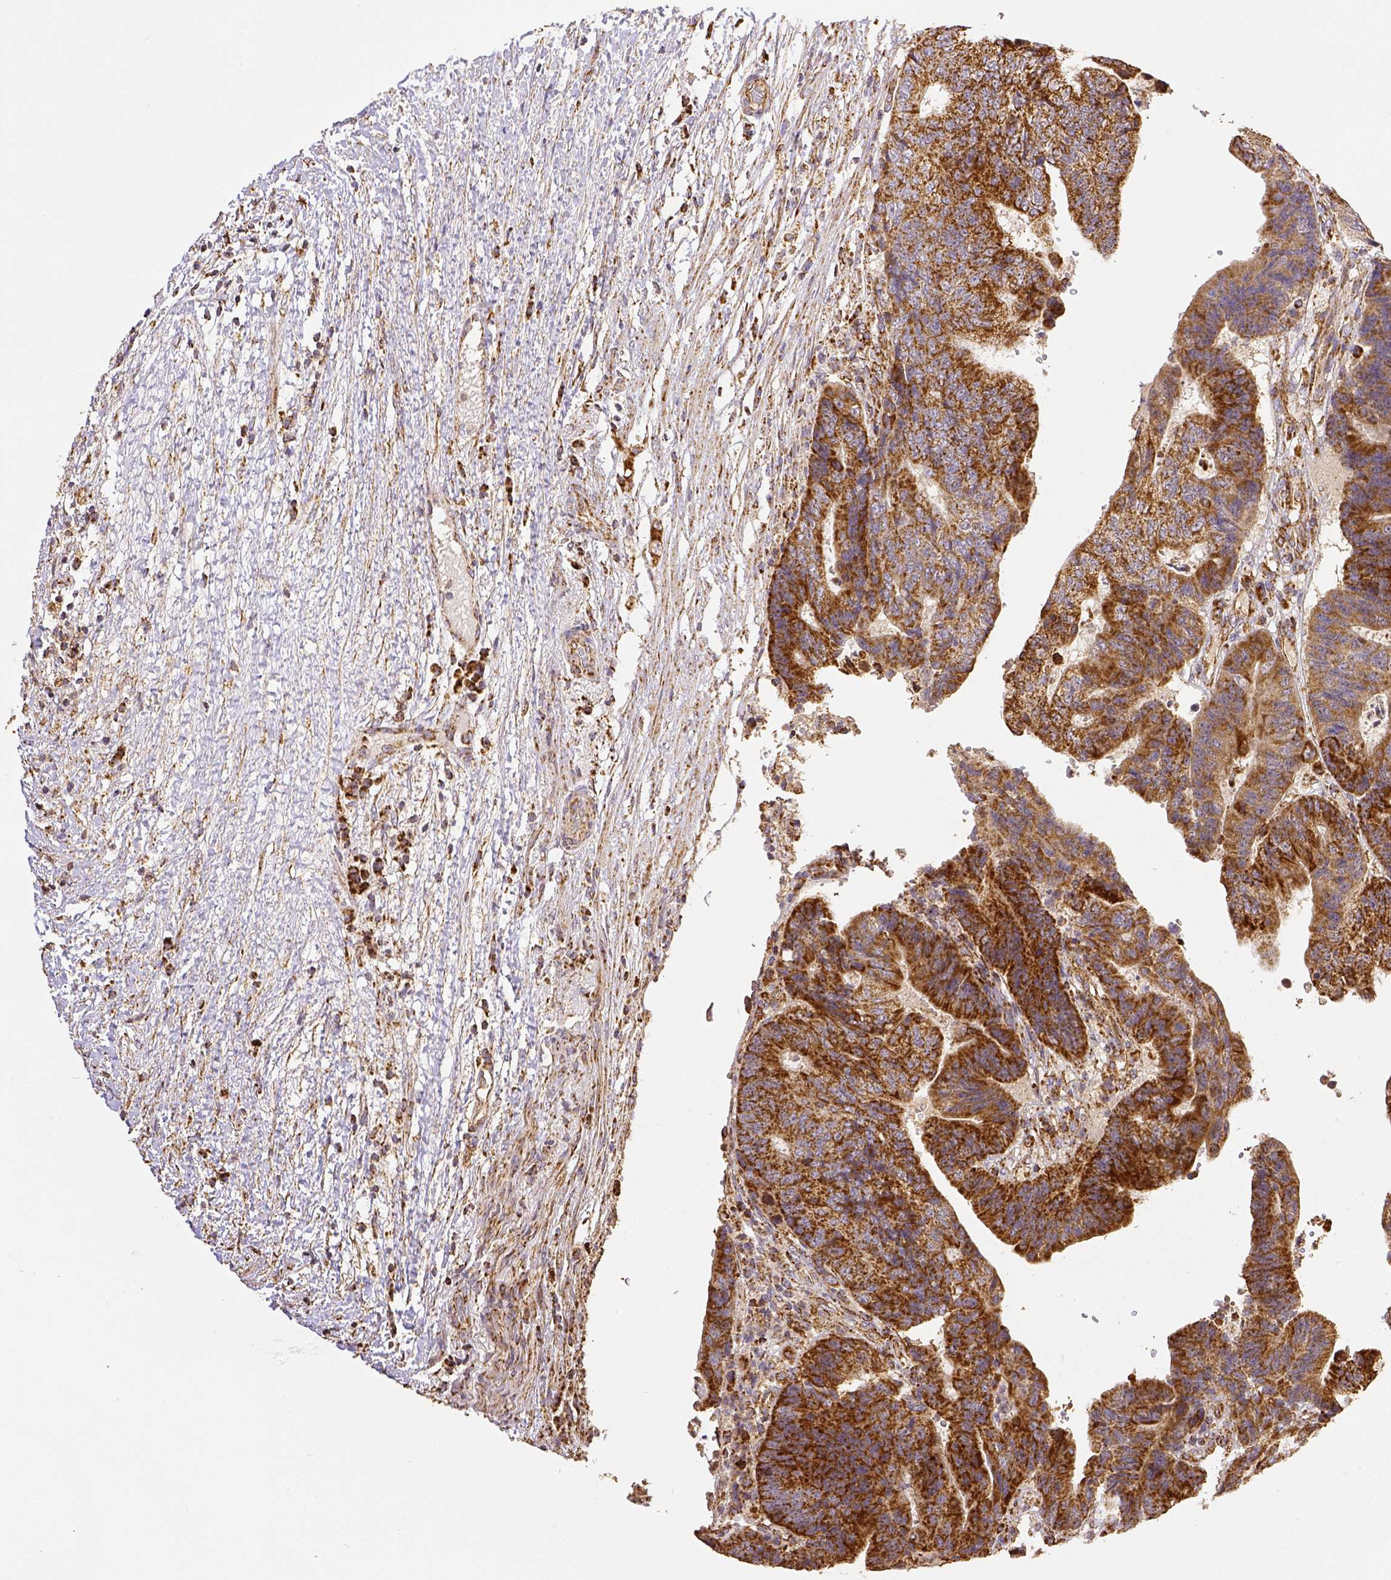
{"staining": {"intensity": "strong", "quantity": ">75%", "location": "cytoplasmic/membranous"}, "tissue": "colorectal cancer", "cell_type": "Tumor cells", "image_type": "cancer", "snomed": [{"axis": "morphology", "description": "Adenocarcinoma, NOS"}, {"axis": "topography", "description": "Colon"}], "caption": "IHC of colorectal adenocarcinoma shows high levels of strong cytoplasmic/membranous expression in about >75% of tumor cells. The staining is performed using DAB brown chromogen to label protein expression. The nuclei are counter-stained blue using hematoxylin.", "gene": "SDHB", "patient": {"sex": "female", "age": 48}}